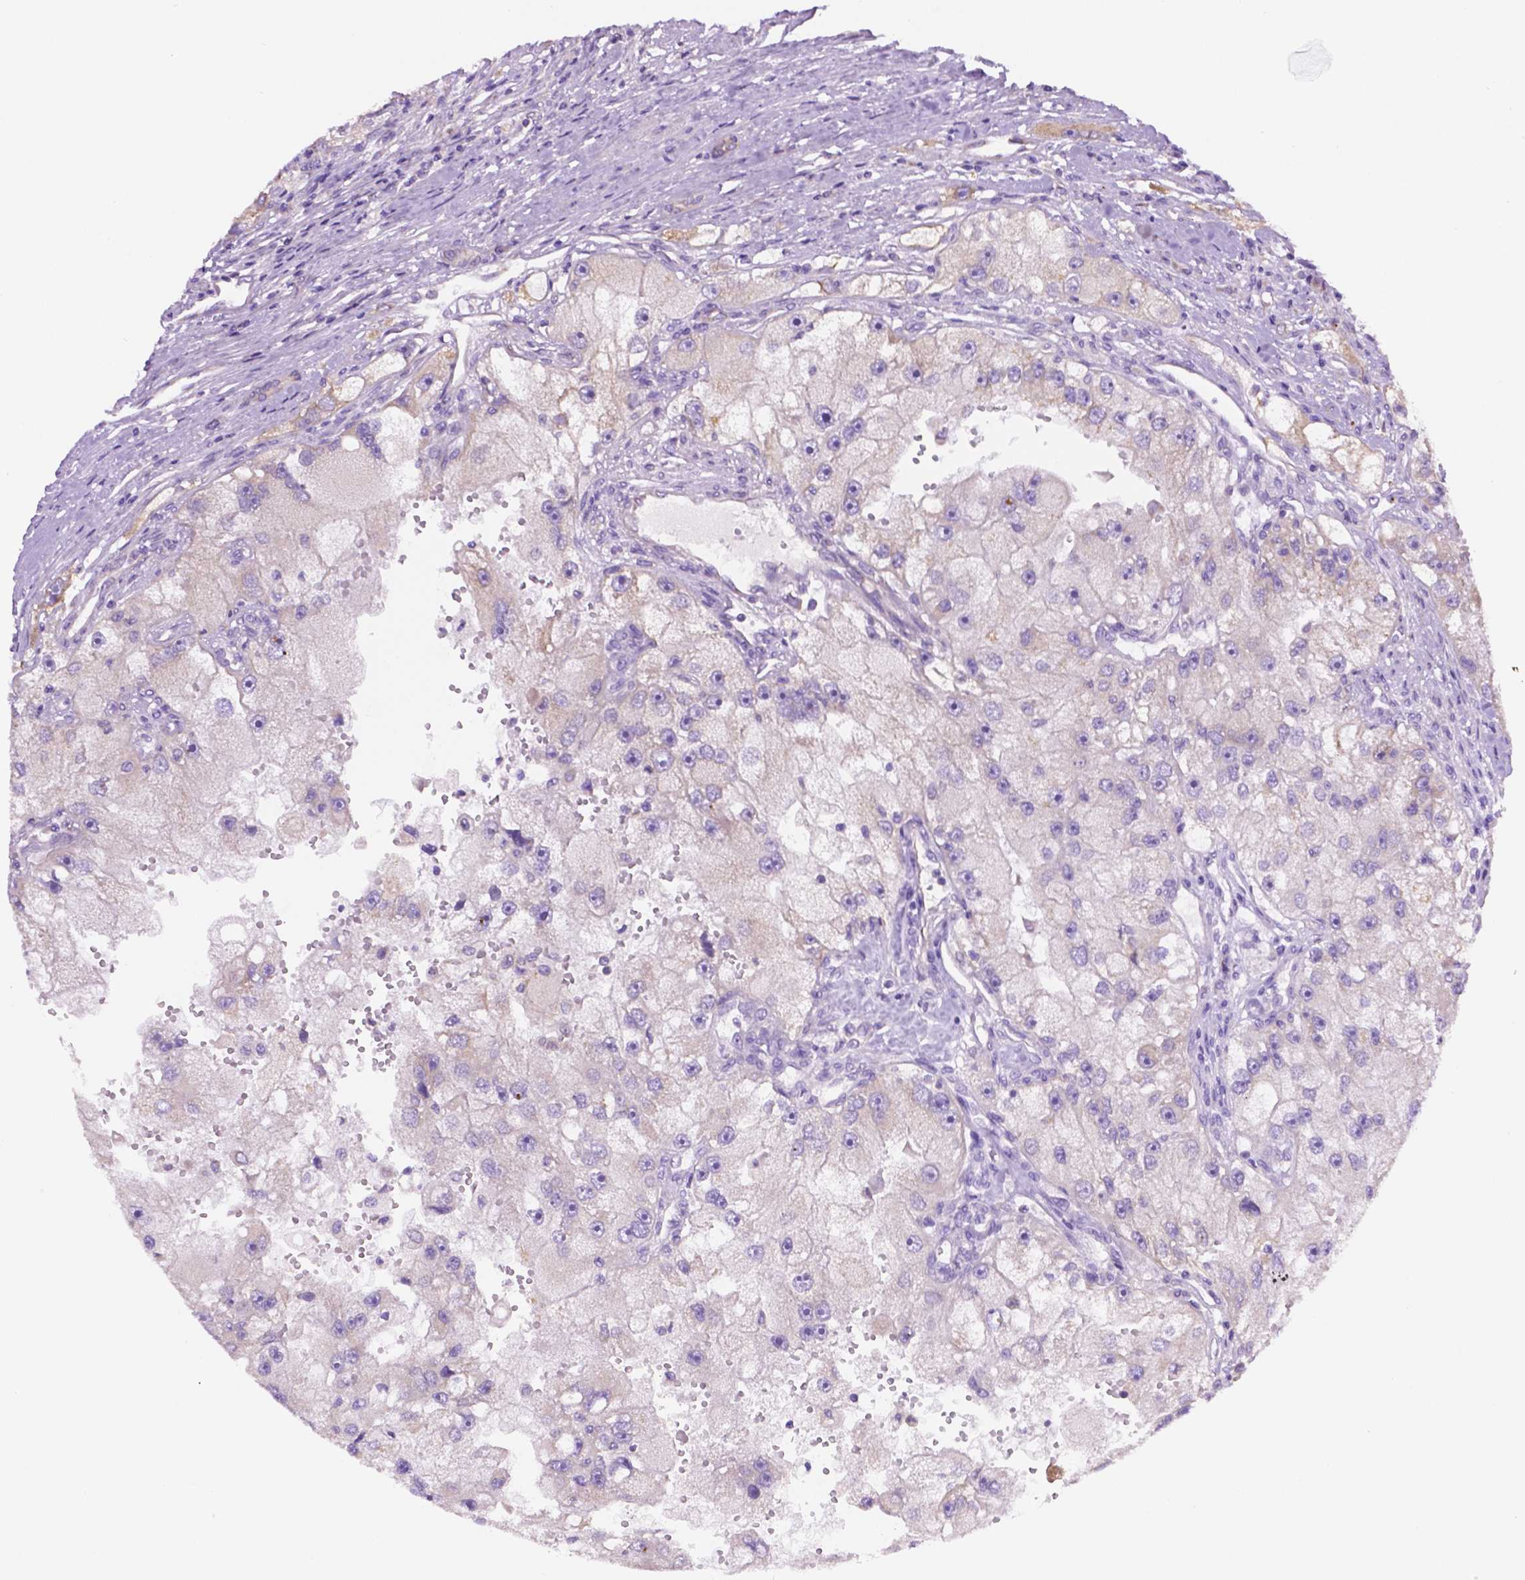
{"staining": {"intensity": "negative", "quantity": "none", "location": "none"}, "tissue": "renal cancer", "cell_type": "Tumor cells", "image_type": "cancer", "snomed": [{"axis": "morphology", "description": "Adenocarcinoma, NOS"}, {"axis": "topography", "description": "Kidney"}], "caption": "This is an IHC histopathology image of human adenocarcinoma (renal). There is no staining in tumor cells.", "gene": "CEACAM7", "patient": {"sex": "male", "age": 63}}